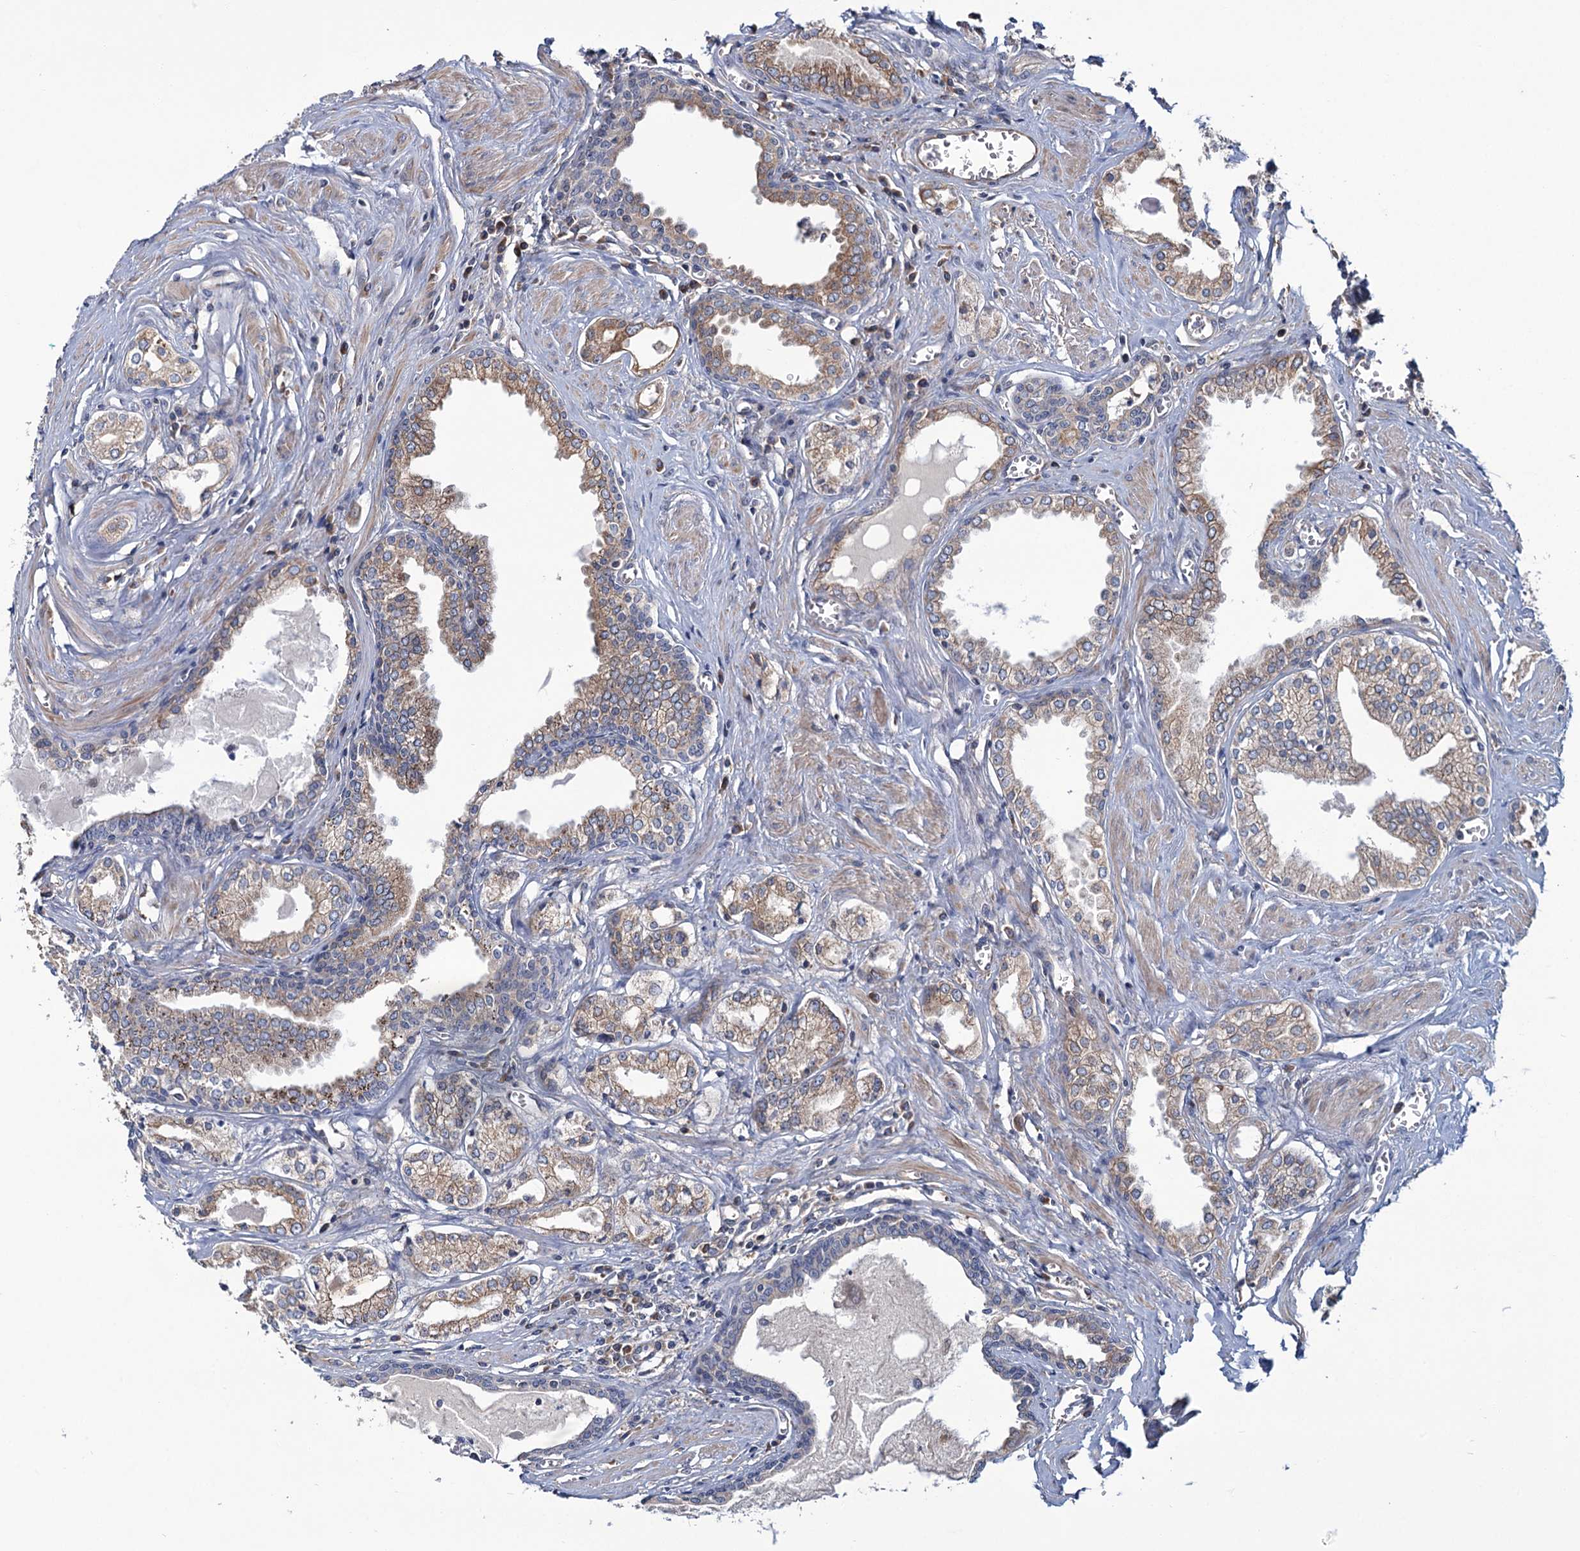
{"staining": {"intensity": "moderate", "quantity": "25%-75%", "location": "cytoplasmic/membranous"}, "tissue": "prostate cancer", "cell_type": "Tumor cells", "image_type": "cancer", "snomed": [{"axis": "morphology", "description": "Adenocarcinoma, Low grade"}, {"axis": "topography", "description": "Prostate"}], "caption": "A high-resolution photomicrograph shows IHC staining of prostate cancer, which exhibits moderate cytoplasmic/membranous staining in approximately 25%-75% of tumor cells.", "gene": "MTRR", "patient": {"sex": "male", "age": 60}}